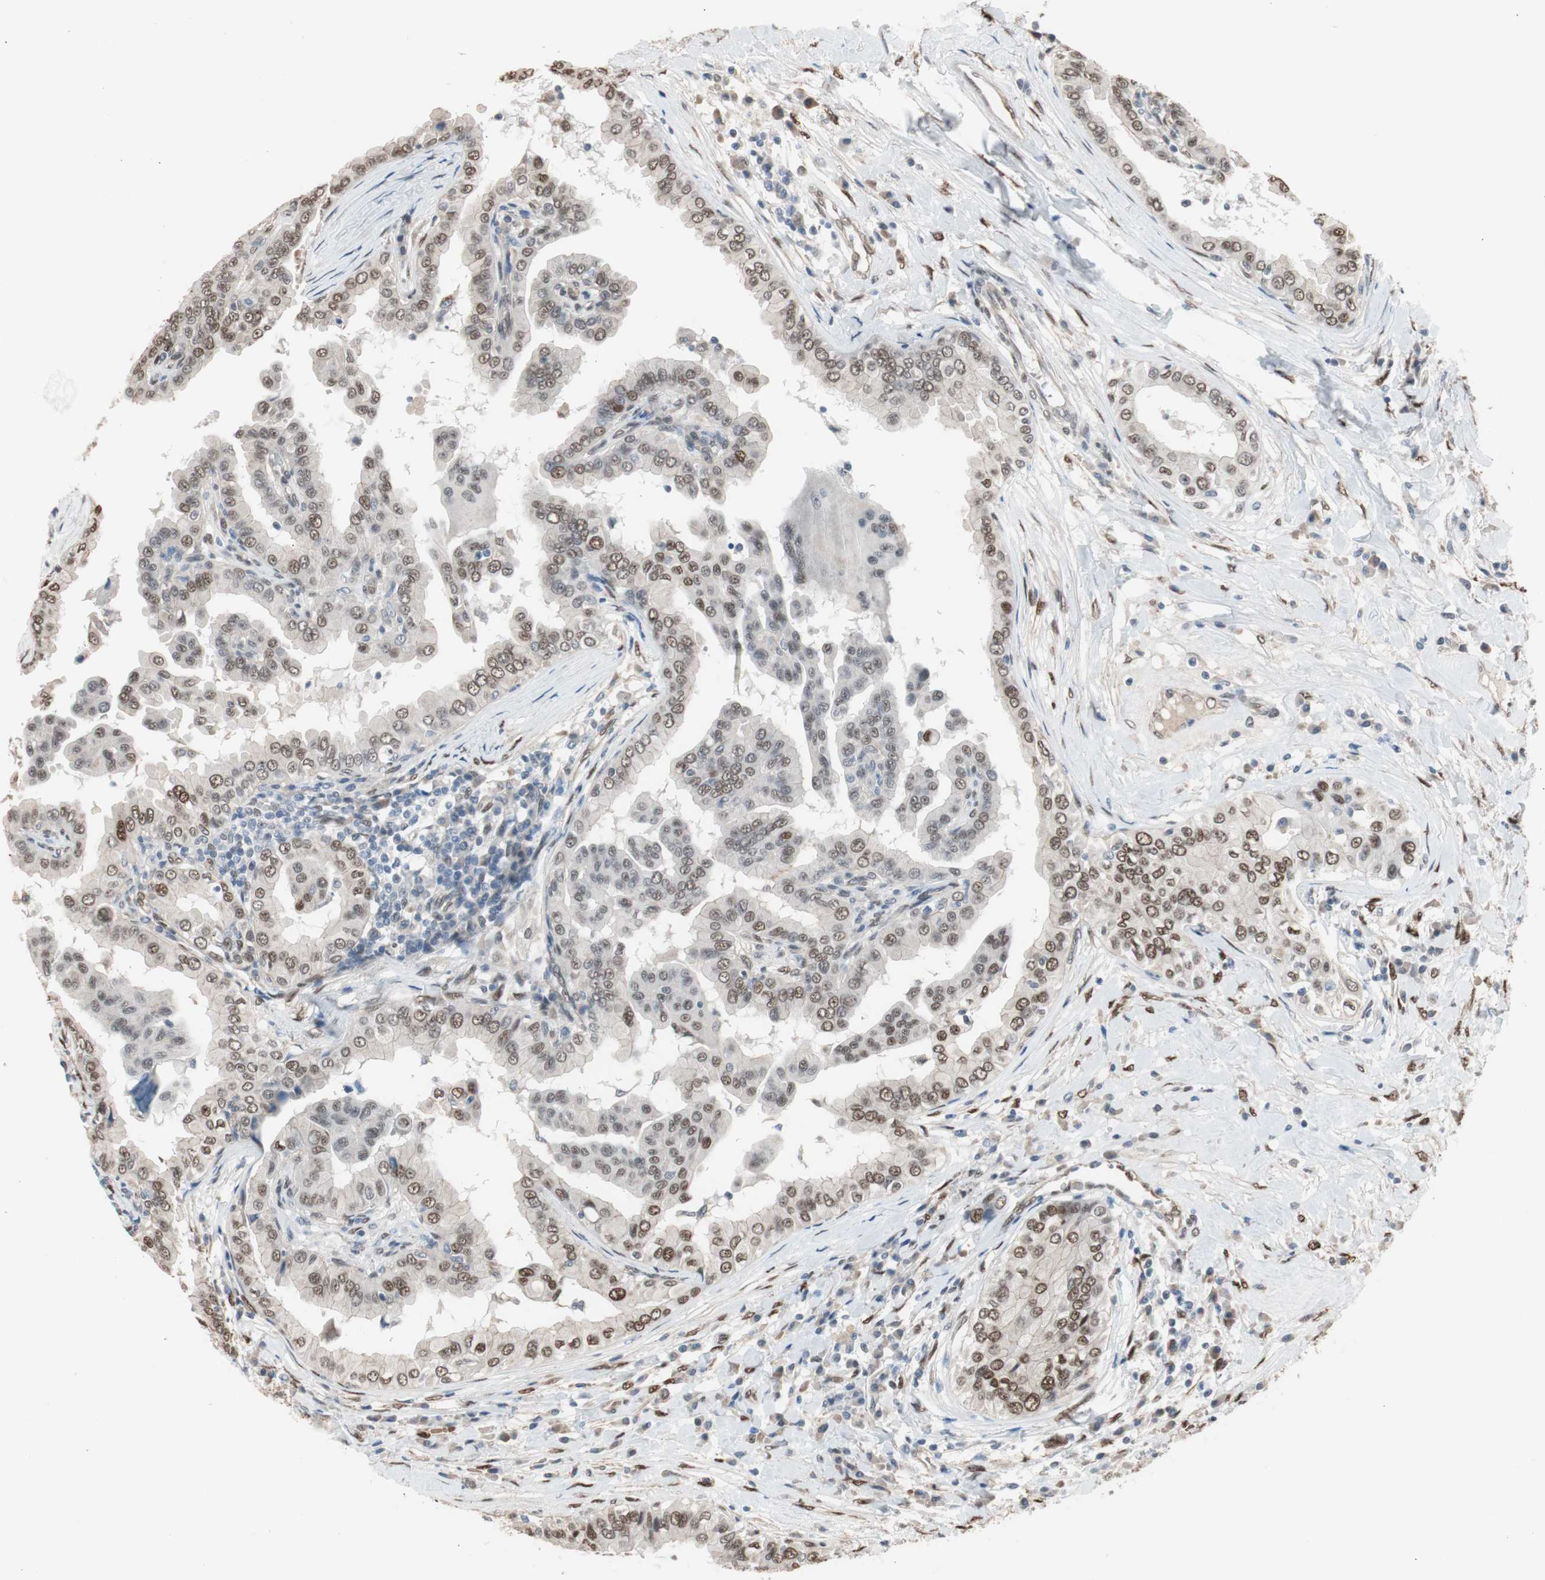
{"staining": {"intensity": "weak", "quantity": "25%-75%", "location": "nuclear"}, "tissue": "thyroid cancer", "cell_type": "Tumor cells", "image_type": "cancer", "snomed": [{"axis": "morphology", "description": "Papillary adenocarcinoma, NOS"}, {"axis": "topography", "description": "Thyroid gland"}], "caption": "The histopathology image exhibits a brown stain indicating the presence of a protein in the nuclear of tumor cells in papillary adenocarcinoma (thyroid). (IHC, brightfield microscopy, high magnification).", "gene": "PML", "patient": {"sex": "male", "age": 33}}